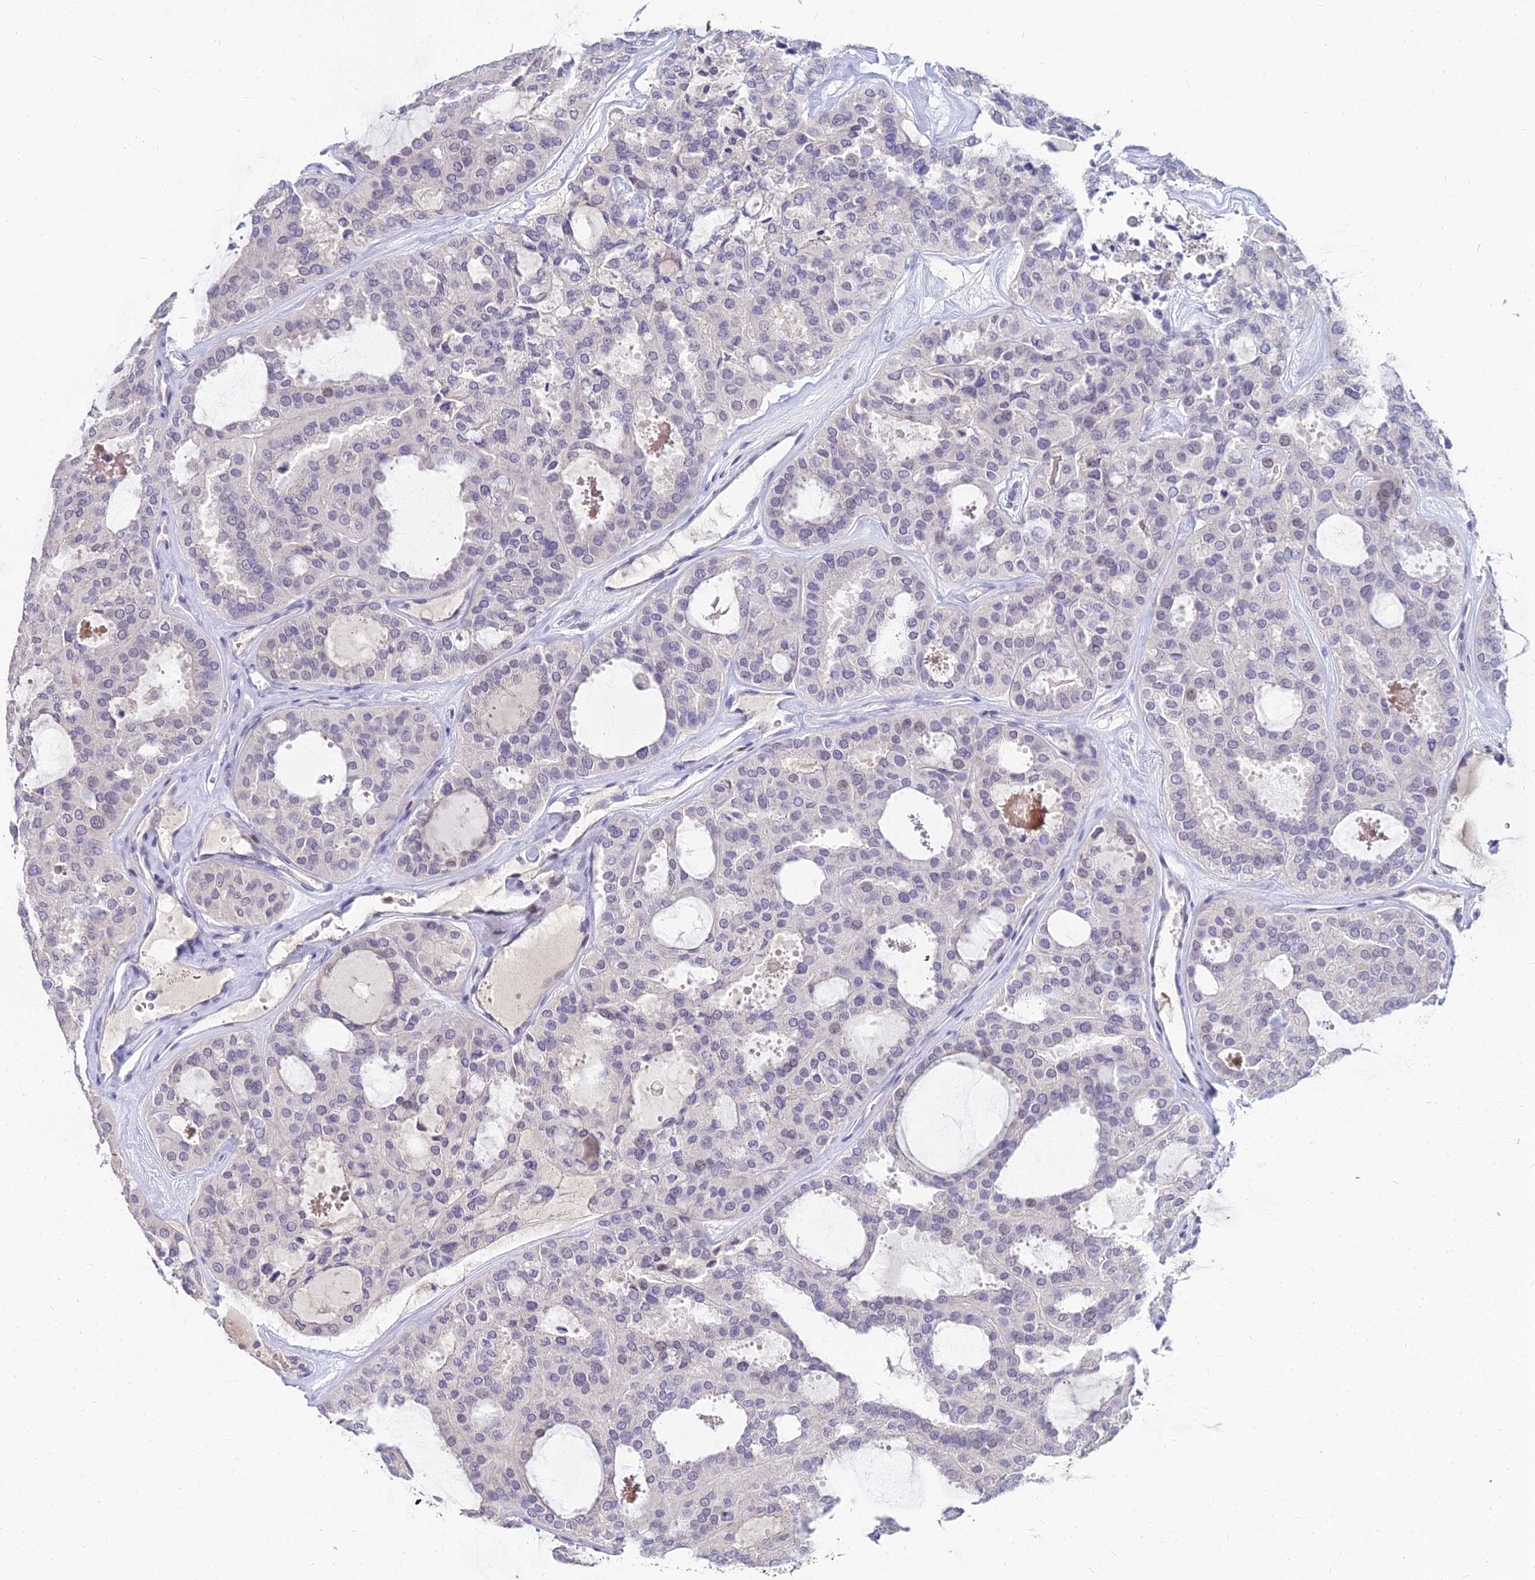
{"staining": {"intensity": "negative", "quantity": "none", "location": "none"}, "tissue": "thyroid cancer", "cell_type": "Tumor cells", "image_type": "cancer", "snomed": [{"axis": "morphology", "description": "Follicular adenoma carcinoma, NOS"}, {"axis": "topography", "description": "Thyroid gland"}], "caption": "This is an immunohistochemistry (IHC) histopathology image of thyroid cancer (follicular adenoma carcinoma). There is no expression in tumor cells.", "gene": "GOLGA6D", "patient": {"sex": "male", "age": 75}}